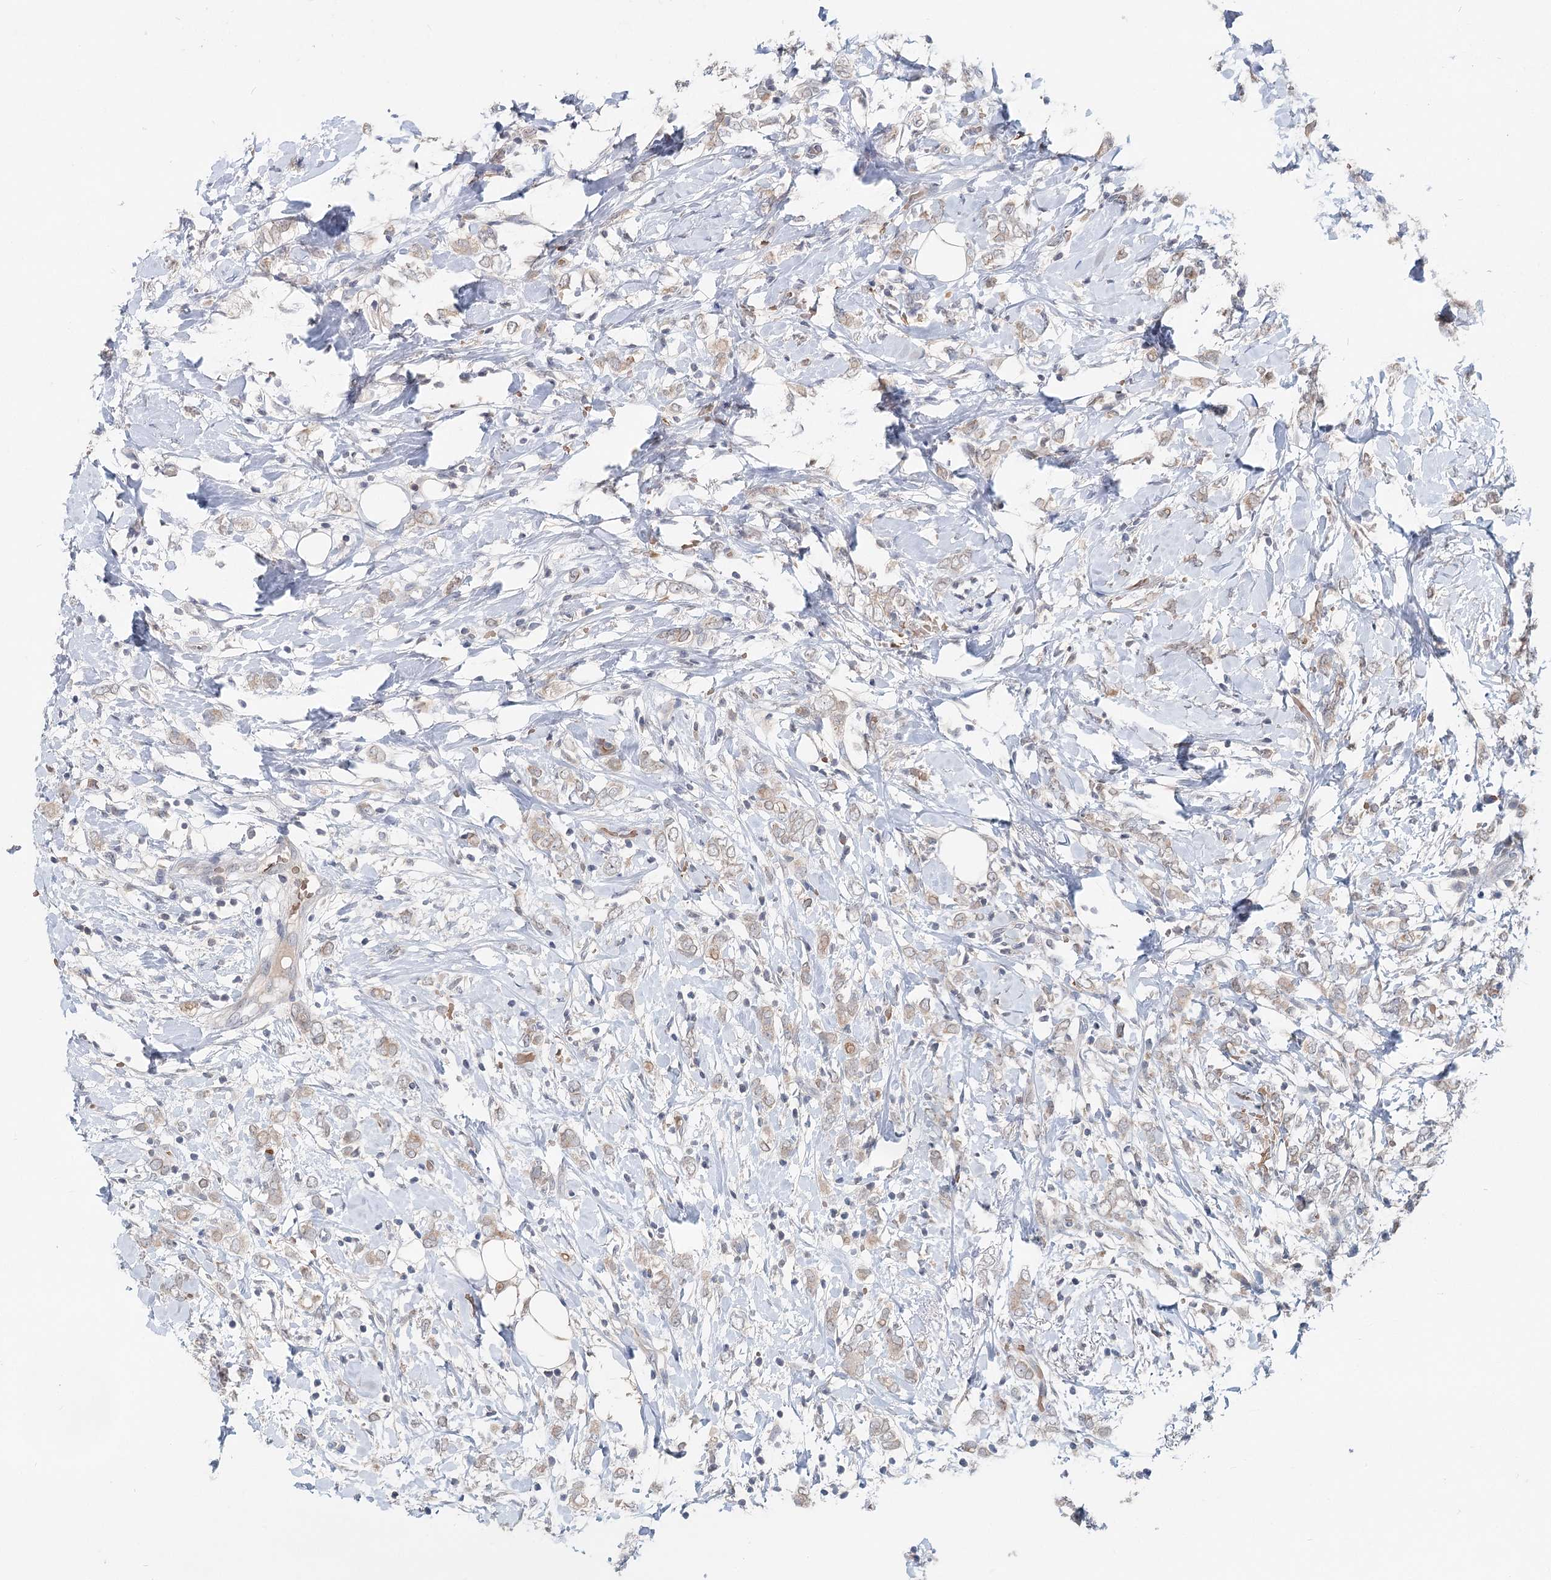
{"staining": {"intensity": "weak", "quantity": ">75%", "location": "cytoplasmic/membranous"}, "tissue": "breast cancer", "cell_type": "Tumor cells", "image_type": "cancer", "snomed": [{"axis": "morphology", "description": "Normal tissue, NOS"}, {"axis": "morphology", "description": "Lobular carcinoma"}, {"axis": "topography", "description": "Breast"}], "caption": "Immunohistochemistry micrograph of human breast lobular carcinoma stained for a protein (brown), which demonstrates low levels of weak cytoplasmic/membranous positivity in approximately >75% of tumor cells.", "gene": "FBXO7", "patient": {"sex": "female", "age": 47}}